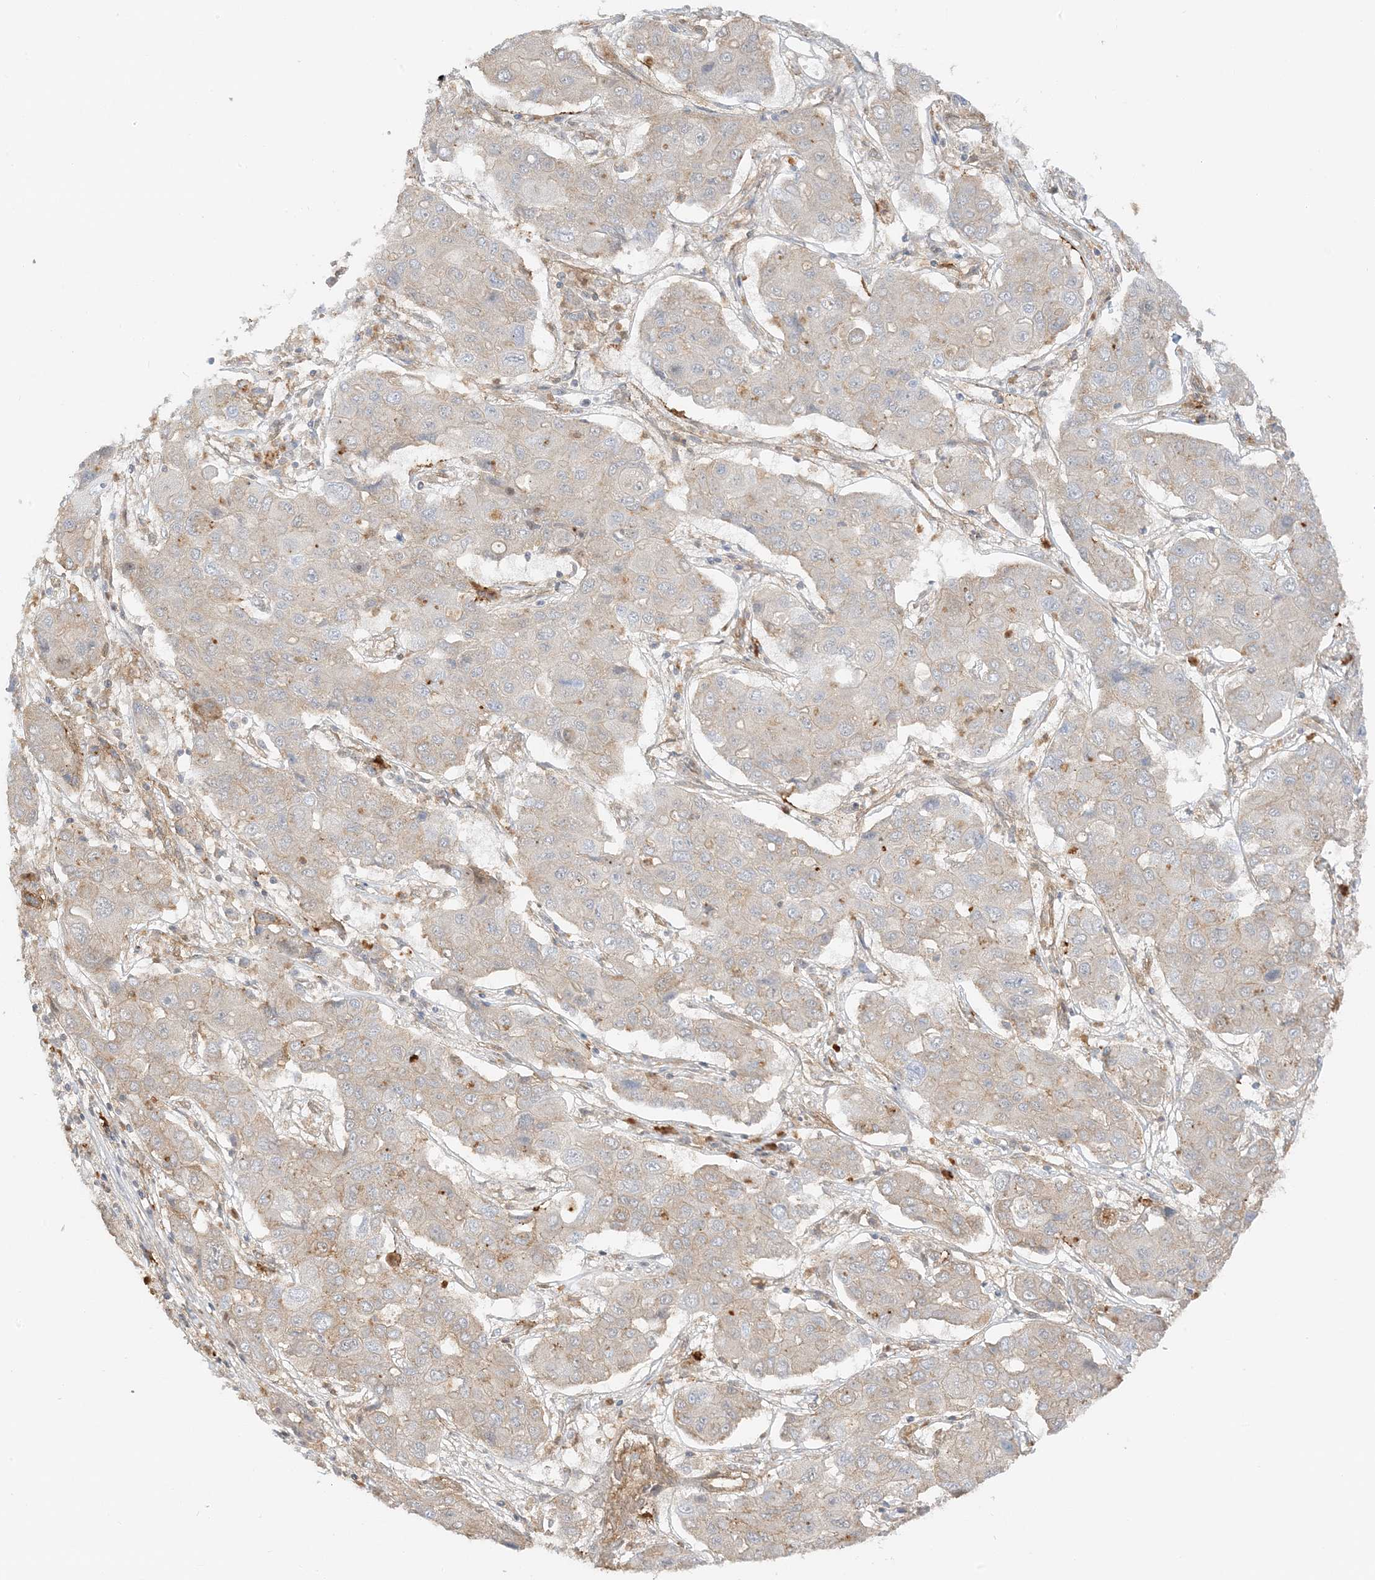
{"staining": {"intensity": "negative", "quantity": "none", "location": "none"}, "tissue": "liver cancer", "cell_type": "Tumor cells", "image_type": "cancer", "snomed": [{"axis": "morphology", "description": "Cholangiocarcinoma"}, {"axis": "topography", "description": "Liver"}], "caption": "IHC photomicrograph of neoplastic tissue: liver cancer (cholangiocarcinoma) stained with DAB shows no significant protein staining in tumor cells. (DAB immunohistochemistry, high magnification).", "gene": "UBAP2L", "patient": {"sex": "male", "age": 67}}